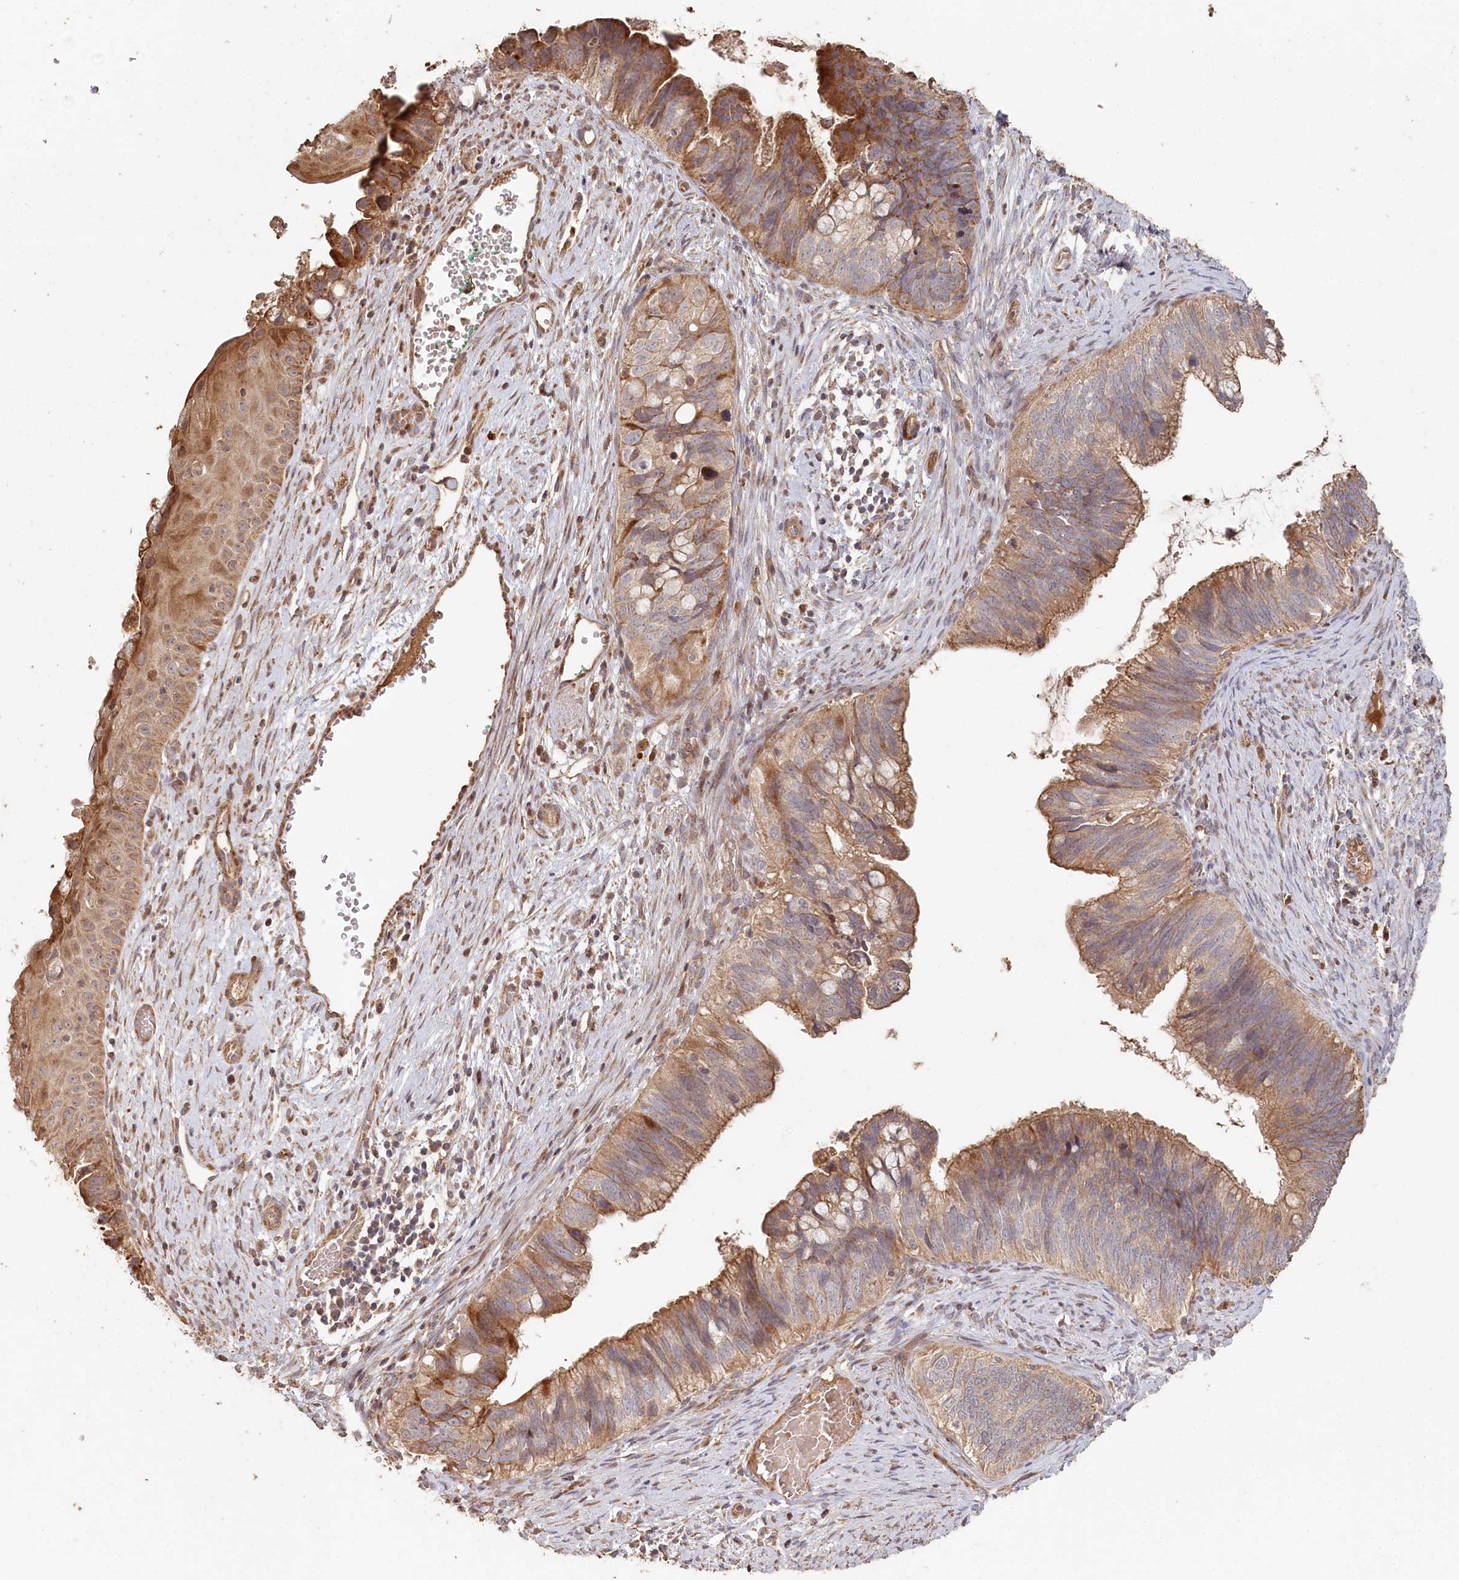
{"staining": {"intensity": "moderate", "quantity": ">75%", "location": "cytoplasmic/membranous"}, "tissue": "cervical cancer", "cell_type": "Tumor cells", "image_type": "cancer", "snomed": [{"axis": "morphology", "description": "Adenocarcinoma, NOS"}, {"axis": "topography", "description": "Cervix"}], "caption": "Human cervical cancer (adenocarcinoma) stained with a brown dye displays moderate cytoplasmic/membranous positive expression in approximately >75% of tumor cells.", "gene": "HAL", "patient": {"sex": "female", "age": 42}}